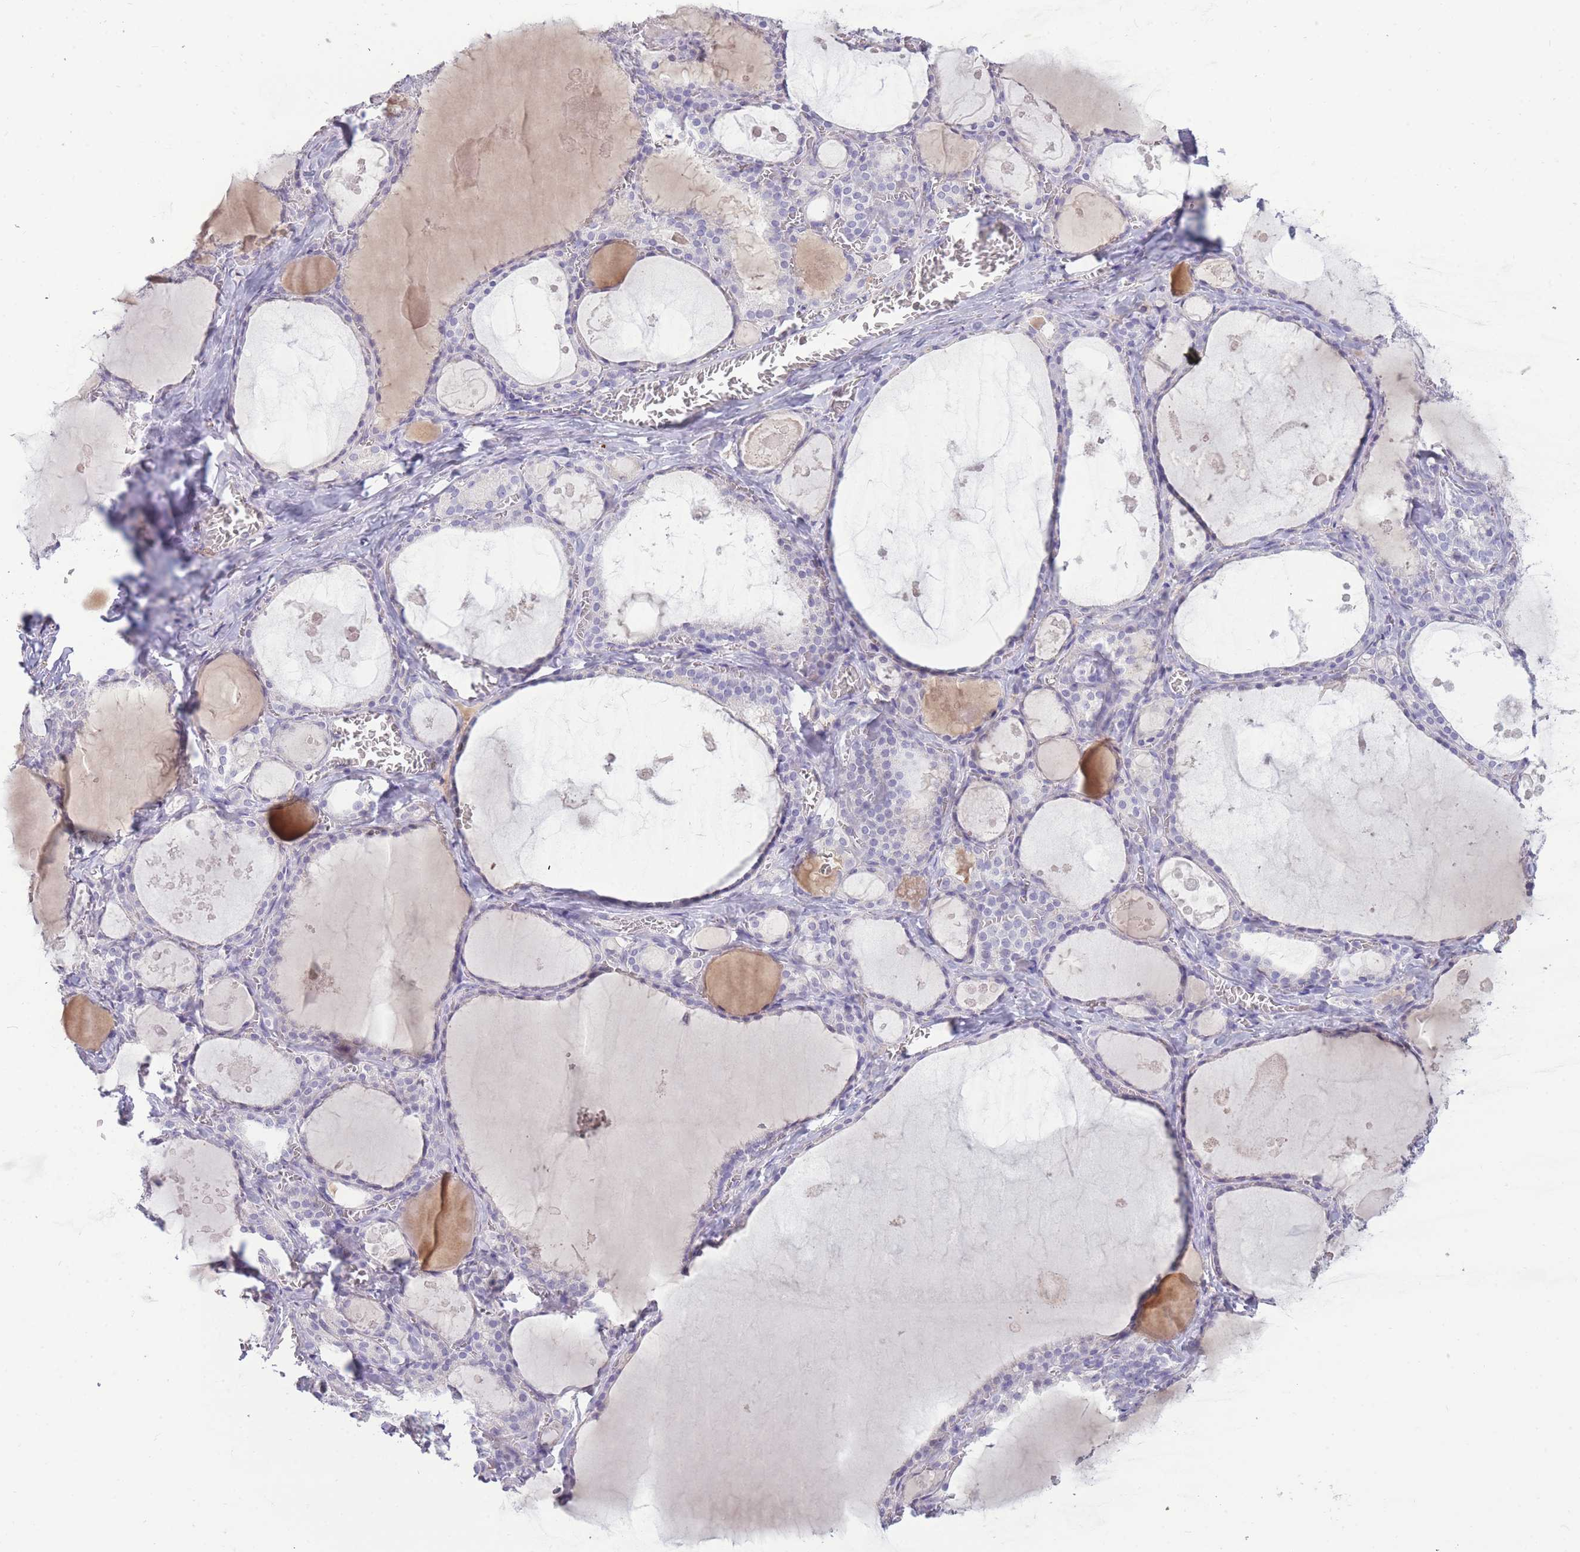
{"staining": {"intensity": "negative", "quantity": "none", "location": "none"}, "tissue": "thyroid gland", "cell_type": "Glandular cells", "image_type": "normal", "snomed": [{"axis": "morphology", "description": "Normal tissue, NOS"}, {"axis": "topography", "description": "Thyroid gland"}], "caption": "Glandular cells are negative for protein expression in unremarkable human thyroid gland. Nuclei are stained in blue.", "gene": "TPSD1", "patient": {"sex": "male", "age": 56}}